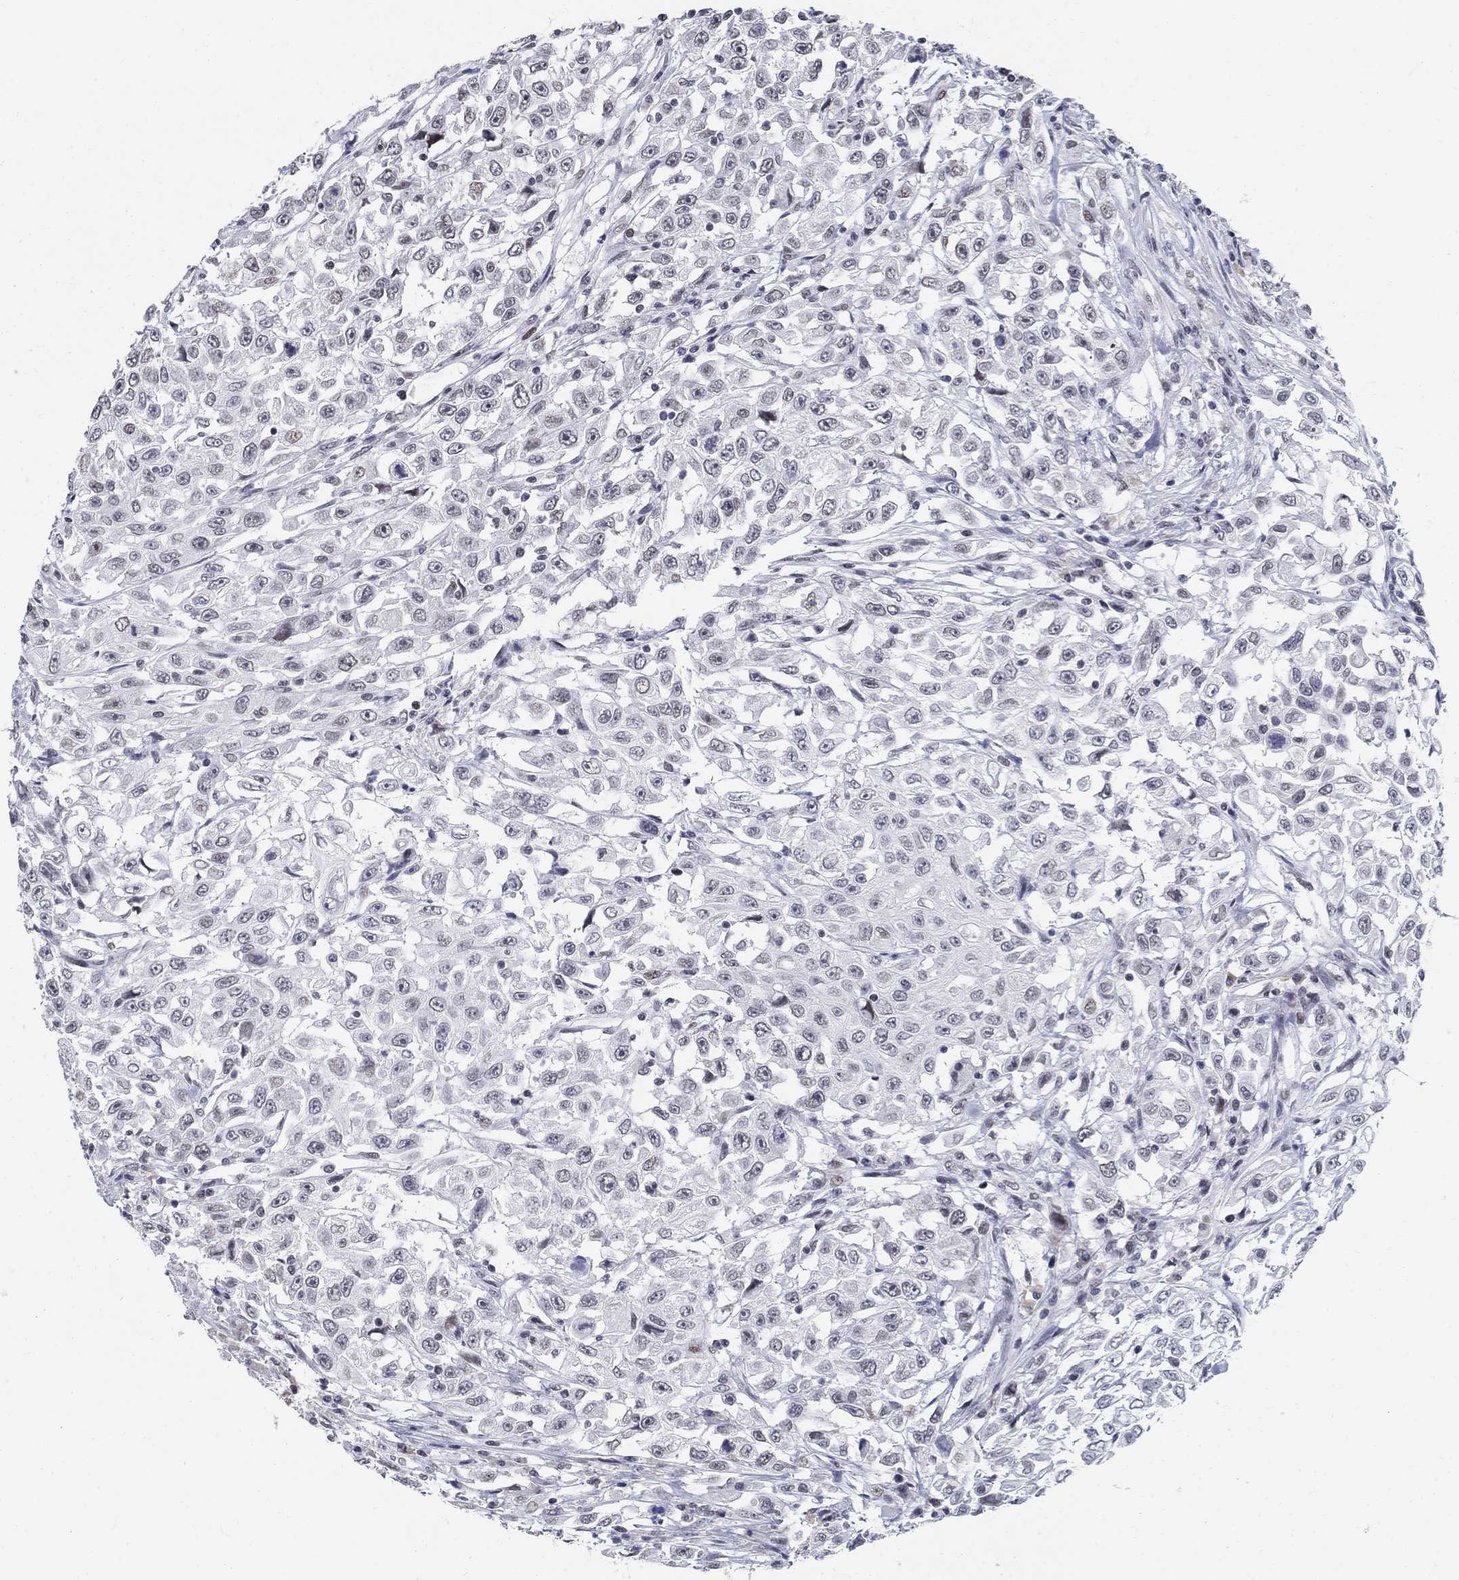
{"staining": {"intensity": "negative", "quantity": "none", "location": "none"}, "tissue": "urothelial cancer", "cell_type": "Tumor cells", "image_type": "cancer", "snomed": [{"axis": "morphology", "description": "Urothelial carcinoma, High grade"}, {"axis": "topography", "description": "Urinary bladder"}], "caption": "This image is of high-grade urothelial carcinoma stained with immunohistochemistry (IHC) to label a protein in brown with the nuclei are counter-stained blue. There is no positivity in tumor cells. (DAB (3,3'-diaminobenzidine) immunohistochemistry, high magnification).", "gene": "BHLHE22", "patient": {"sex": "female", "age": 56}}